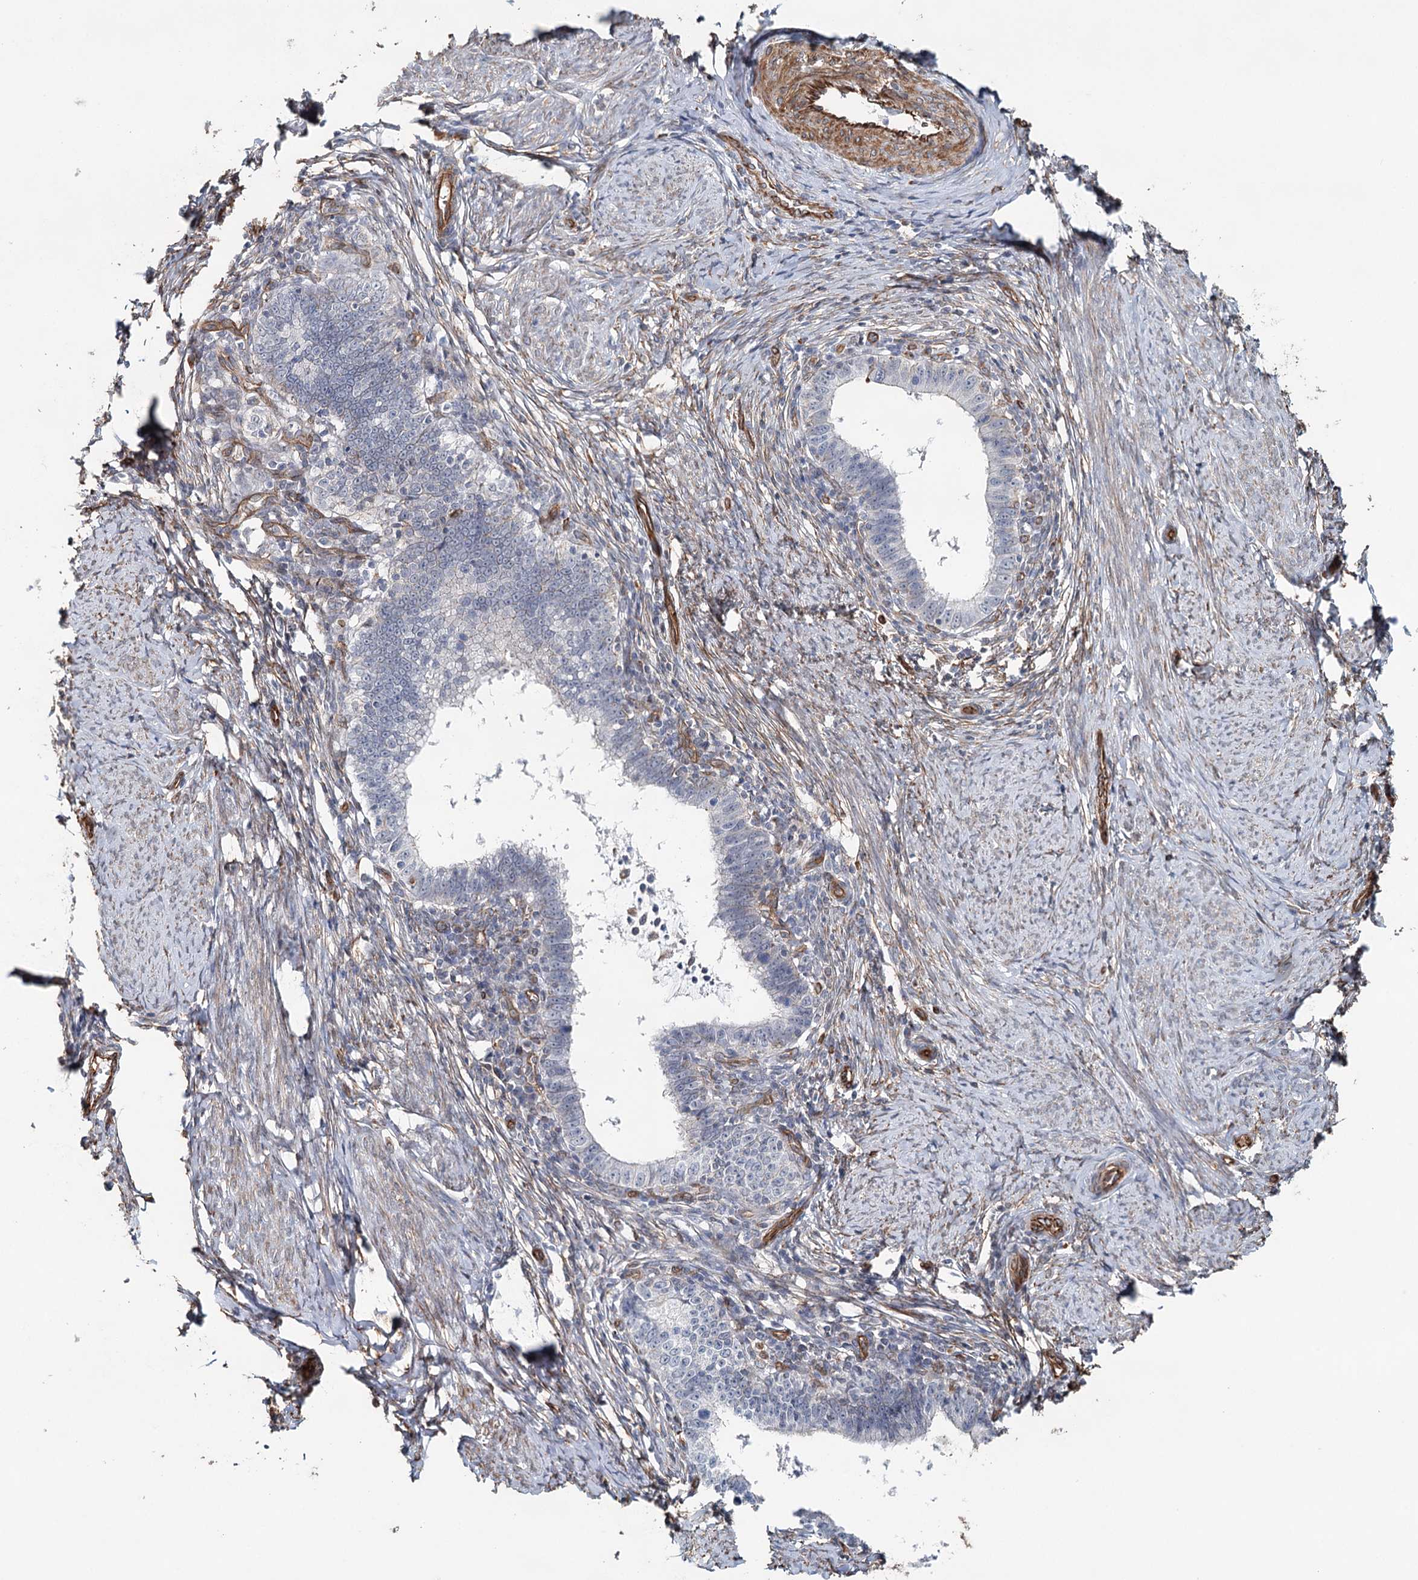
{"staining": {"intensity": "negative", "quantity": "none", "location": "none"}, "tissue": "cervical cancer", "cell_type": "Tumor cells", "image_type": "cancer", "snomed": [{"axis": "morphology", "description": "Adenocarcinoma, NOS"}, {"axis": "topography", "description": "Cervix"}], "caption": "Histopathology image shows no significant protein expression in tumor cells of cervical cancer. (Brightfield microscopy of DAB (3,3'-diaminobenzidine) immunohistochemistry (IHC) at high magnification).", "gene": "SYNPO", "patient": {"sex": "female", "age": 36}}